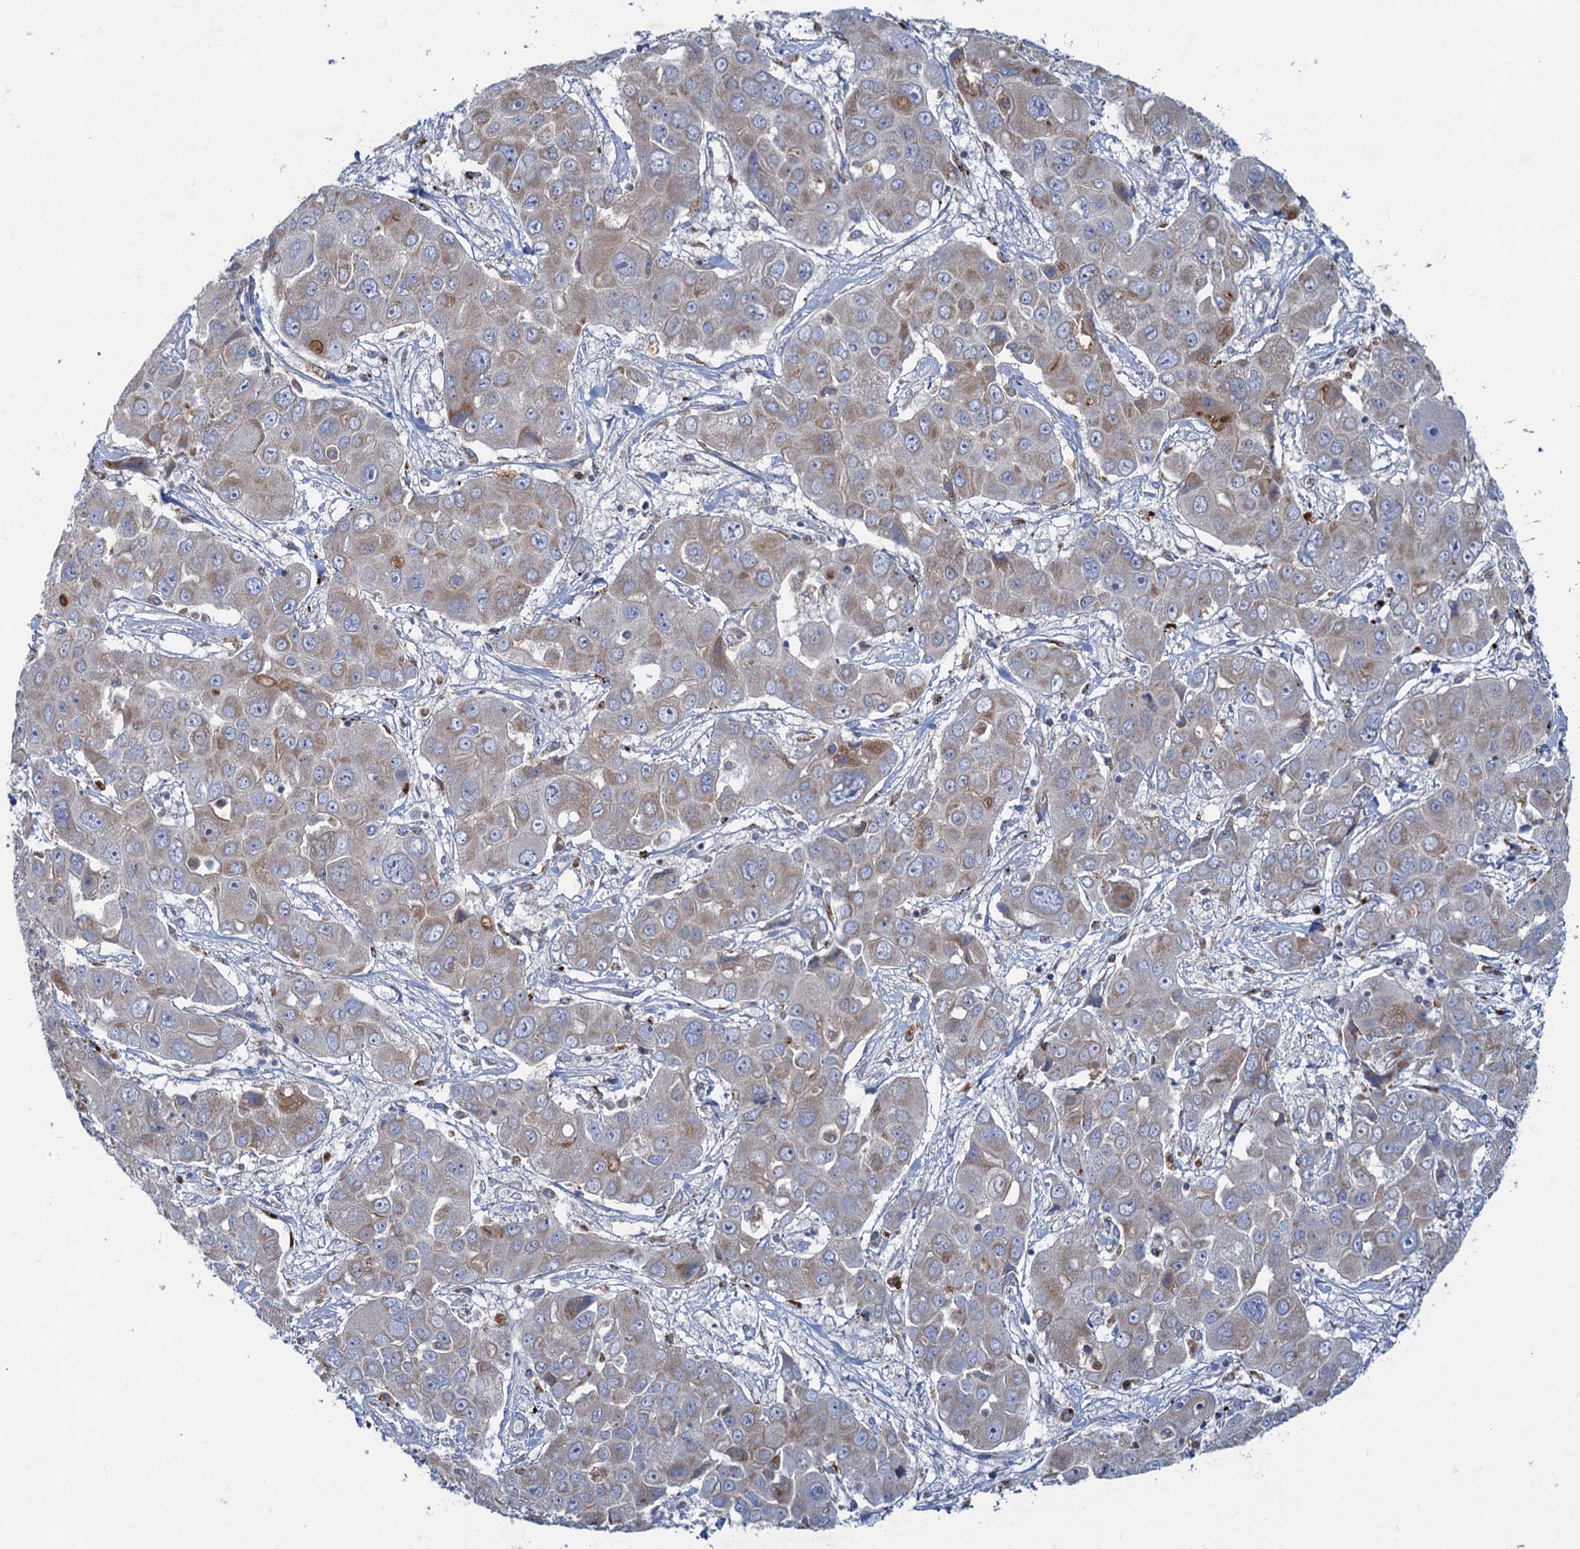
{"staining": {"intensity": "weak", "quantity": "<25%", "location": "cytoplasmic/membranous"}, "tissue": "liver cancer", "cell_type": "Tumor cells", "image_type": "cancer", "snomed": [{"axis": "morphology", "description": "Cholangiocarcinoma"}, {"axis": "topography", "description": "Liver"}], "caption": "IHC of liver cancer displays no staining in tumor cells.", "gene": "ANKS3", "patient": {"sex": "male", "age": 67}}